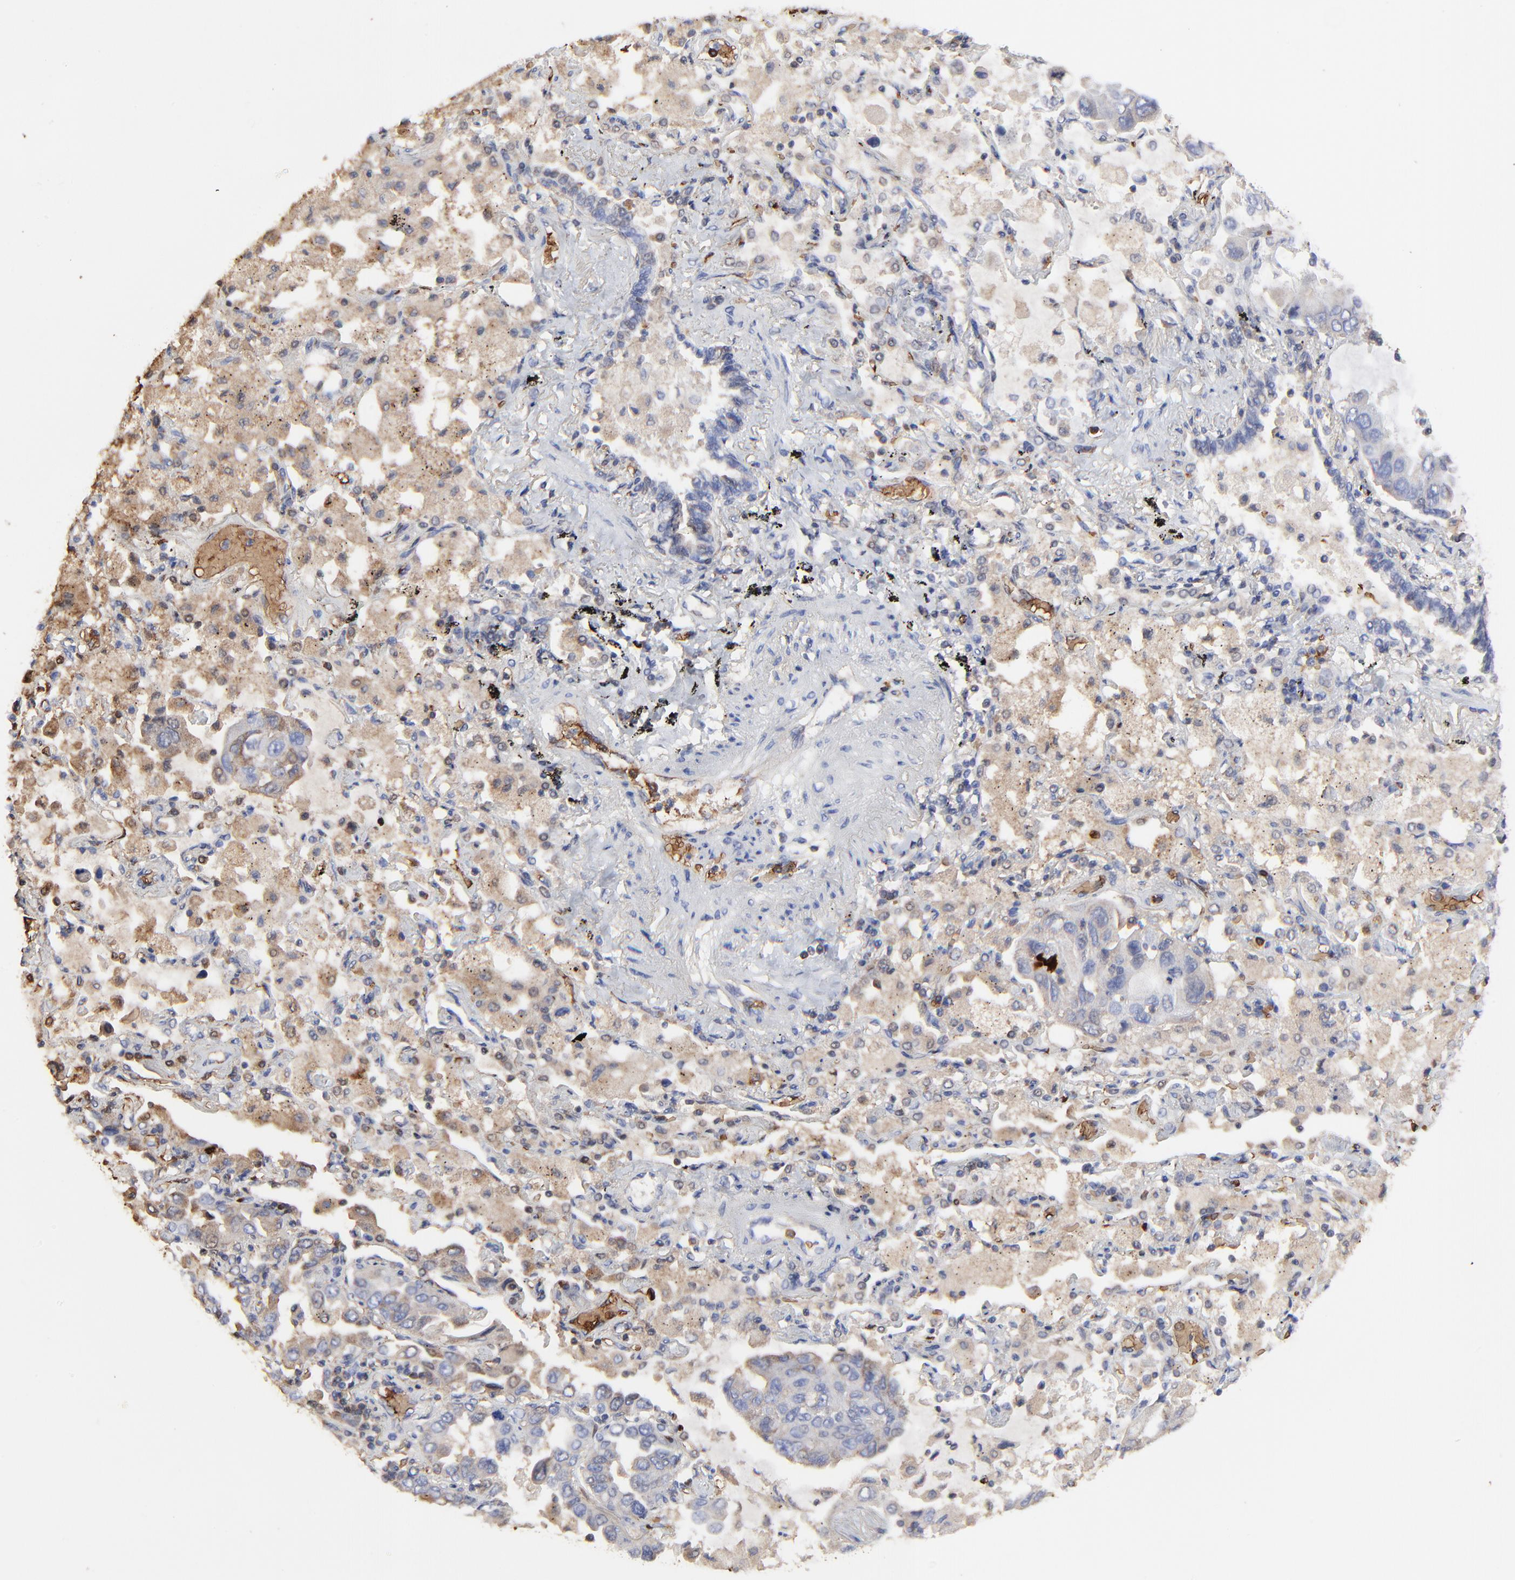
{"staining": {"intensity": "weak", "quantity": "<25%", "location": "cytoplasmic/membranous"}, "tissue": "lung cancer", "cell_type": "Tumor cells", "image_type": "cancer", "snomed": [{"axis": "morphology", "description": "Adenocarcinoma, NOS"}, {"axis": "topography", "description": "Lung"}], "caption": "This histopathology image is of lung adenocarcinoma stained with IHC to label a protein in brown with the nuclei are counter-stained blue. There is no expression in tumor cells.", "gene": "PAG1", "patient": {"sex": "male", "age": 64}}